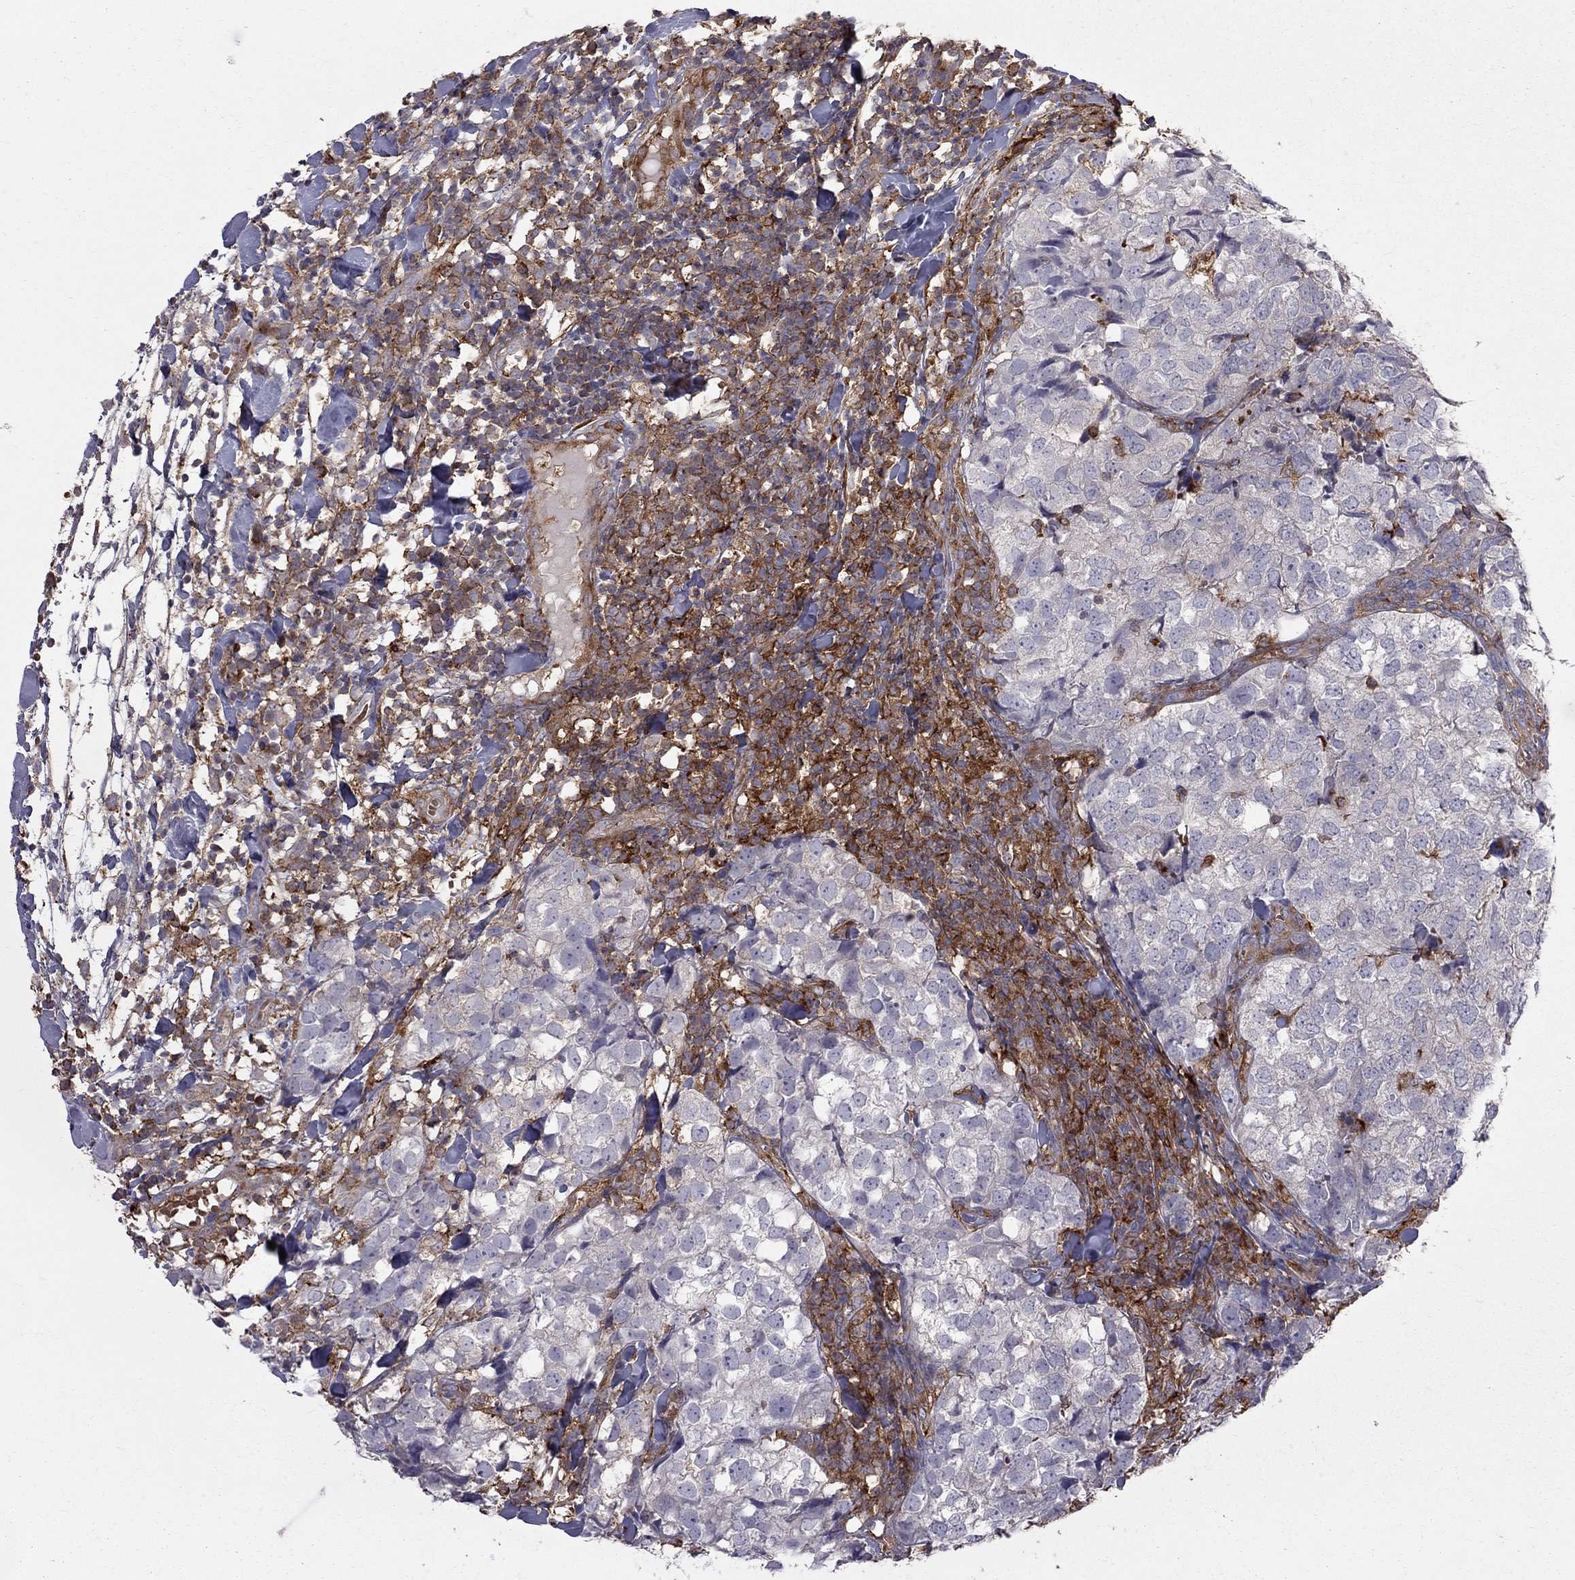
{"staining": {"intensity": "negative", "quantity": "none", "location": "none"}, "tissue": "breast cancer", "cell_type": "Tumor cells", "image_type": "cancer", "snomed": [{"axis": "morphology", "description": "Duct carcinoma"}, {"axis": "topography", "description": "Breast"}], "caption": "This histopathology image is of breast cancer stained with IHC to label a protein in brown with the nuclei are counter-stained blue. There is no expression in tumor cells. (Stains: DAB (3,3'-diaminobenzidine) immunohistochemistry with hematoxylin counter stain, Microscopy: brightfield microscopy at high magnification).", "gene": "EIF4E3", "patient": {"sex": "female", "age": 30}}